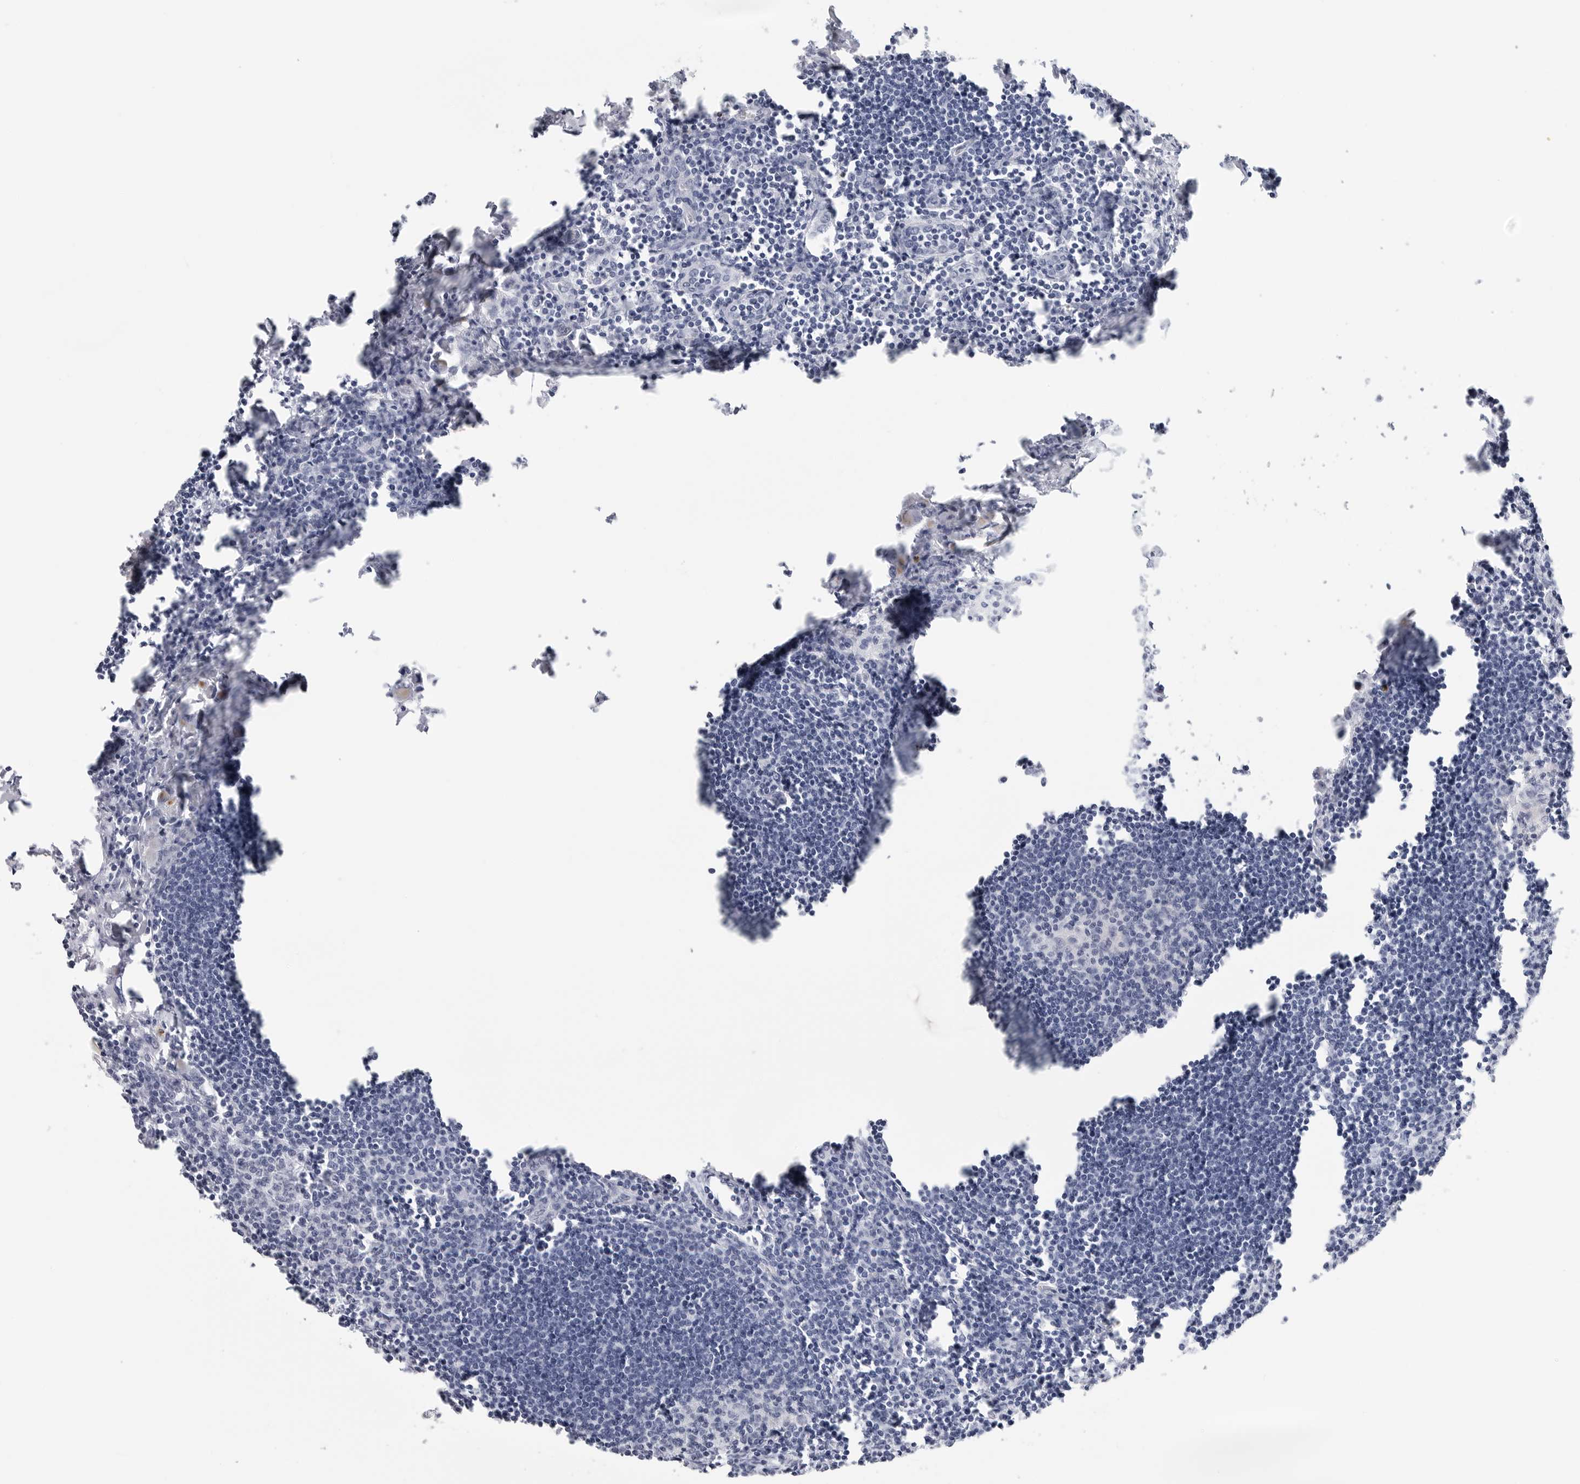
{"staining": {"intensity": "negative", "quantity": "none", "location": "none"}, "tissue": "lymph node", "cell_type": "Germinal center cells", "image_type": "normal", "snomed": [{"axis": "morphology", "description": "Normal tissue, NOS"}, {"axis": "morphology", "description": "Malignant melanoma, Metastatic site"}, {"axis": "topography", "description": "Lymph node"}], "caption": "Immunohistochemistry (IHC) of benign human lymph node displays no staining in germinal center cells. The staining was performed using DAB to visualize the protein expression in brown, while the nuclei were stained in blue with hematoxylin (Magnification: 20x).", "gene": "HSPB7", "patient": {"sex": "male", "age": 41}}